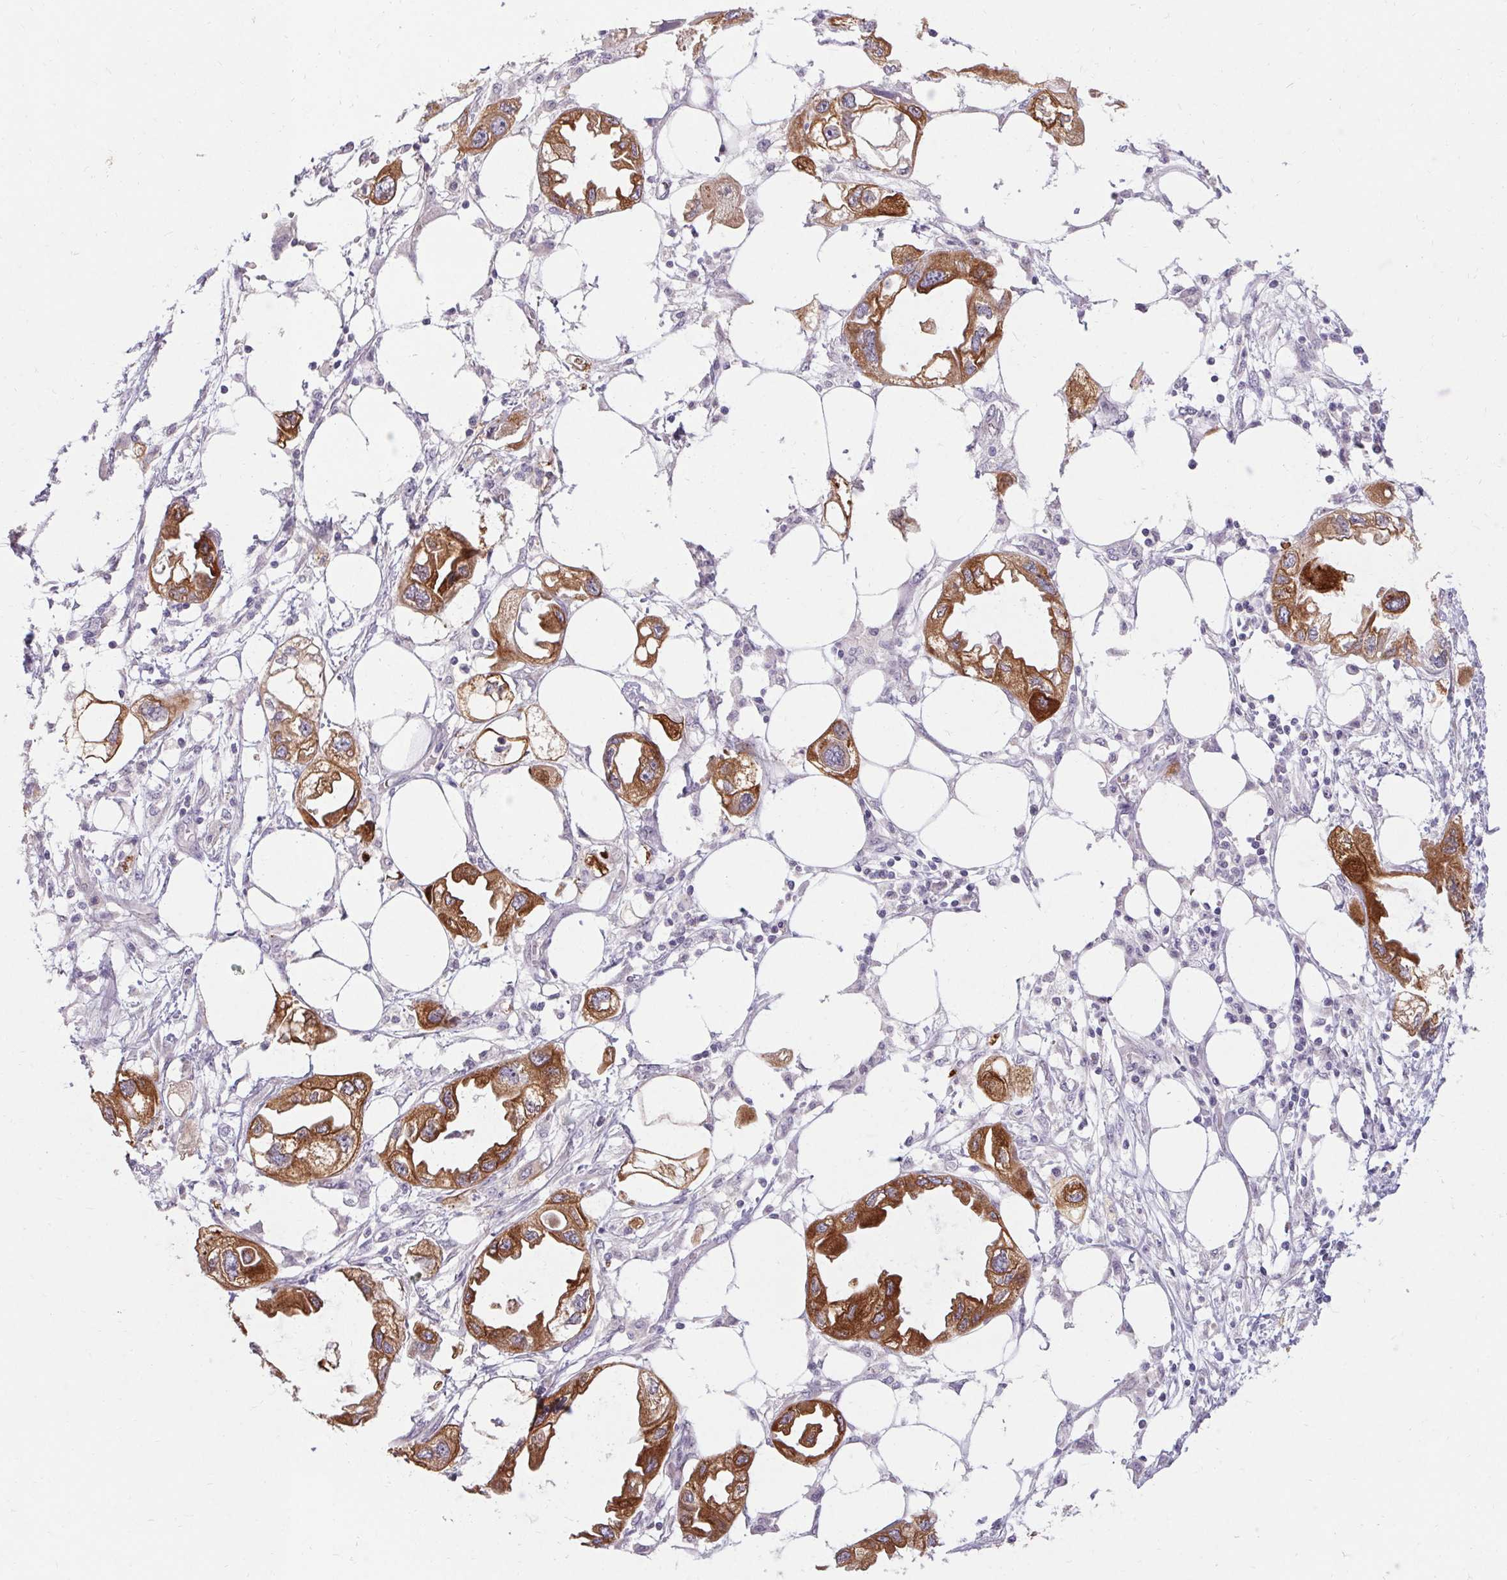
{"staining": {"intensity": "strong", "quantity": ">75%", "location": "cytoplasmic/membranous"}, "tissue": "endometrial cancer", "cell_type": "Tumor cells", "image_type": "cancer", "snomed": [{"axis": "morphology", "description": "Adenocarcinoma, NOS"}, {"axis": "morphology", "description": "Adenocarcinoma, metastatic, NOS"}, {"axis": "topography", "description": "Adipose tissue"}, {"axis": "topography", "description": "Endometrium"}], "caption": "Immunohistochemistry histopathology image of human endometrial cancer stained for a protein (brown), which reveals high levels of strong cytoplasmic/membranous expression in about >75% of tumor cells.", "gene": "HSD17B3", "patient": {"sex": "female", "age": 67}}